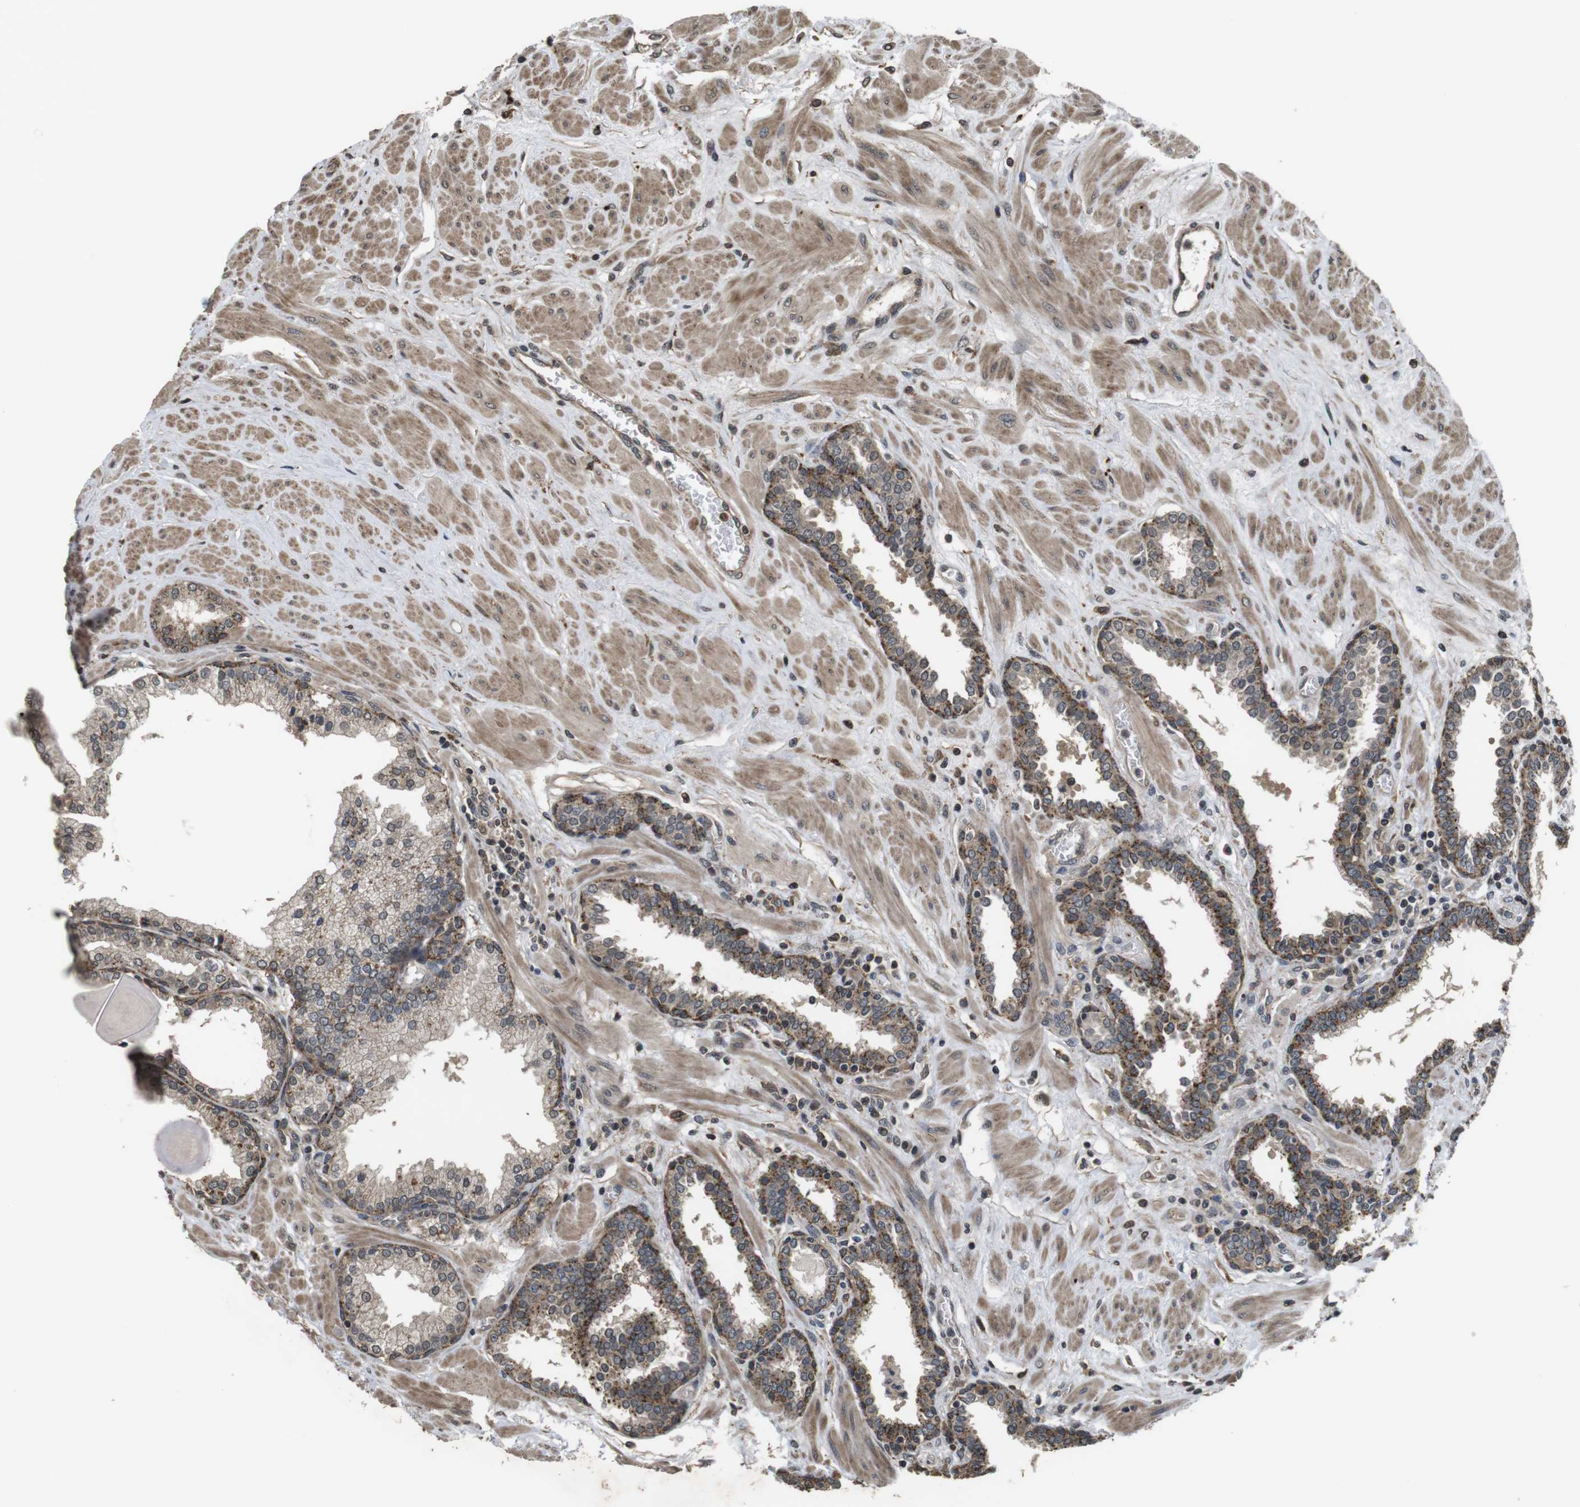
{"staining": {"intensity": "moderate", "quantity": "25%-75%", "location": "cytoplasmic/membranous"}, "tissue": "prostate", "cell_type": "Glandular cells", "image_type": "normal", "snomed": [{"axis": "morphology", "description": "Normal tissue, NOS"}, {"axis": "topography", "description": "Prostate"}], "caption": "Unremarkable prostate reveals moderate cytoplasmic/membranous positivity in approximately 25%-75% of glandular cells, visualized by immunohistochemistry. The staining is performed using DAB (3,3'-diaminobenzidine) brown chromogen to label protein expression. The nuclei are counter-stained blue using hematoxylin.", "gene": "FZD10", "patient": {"sex": "male", "age": 51}}